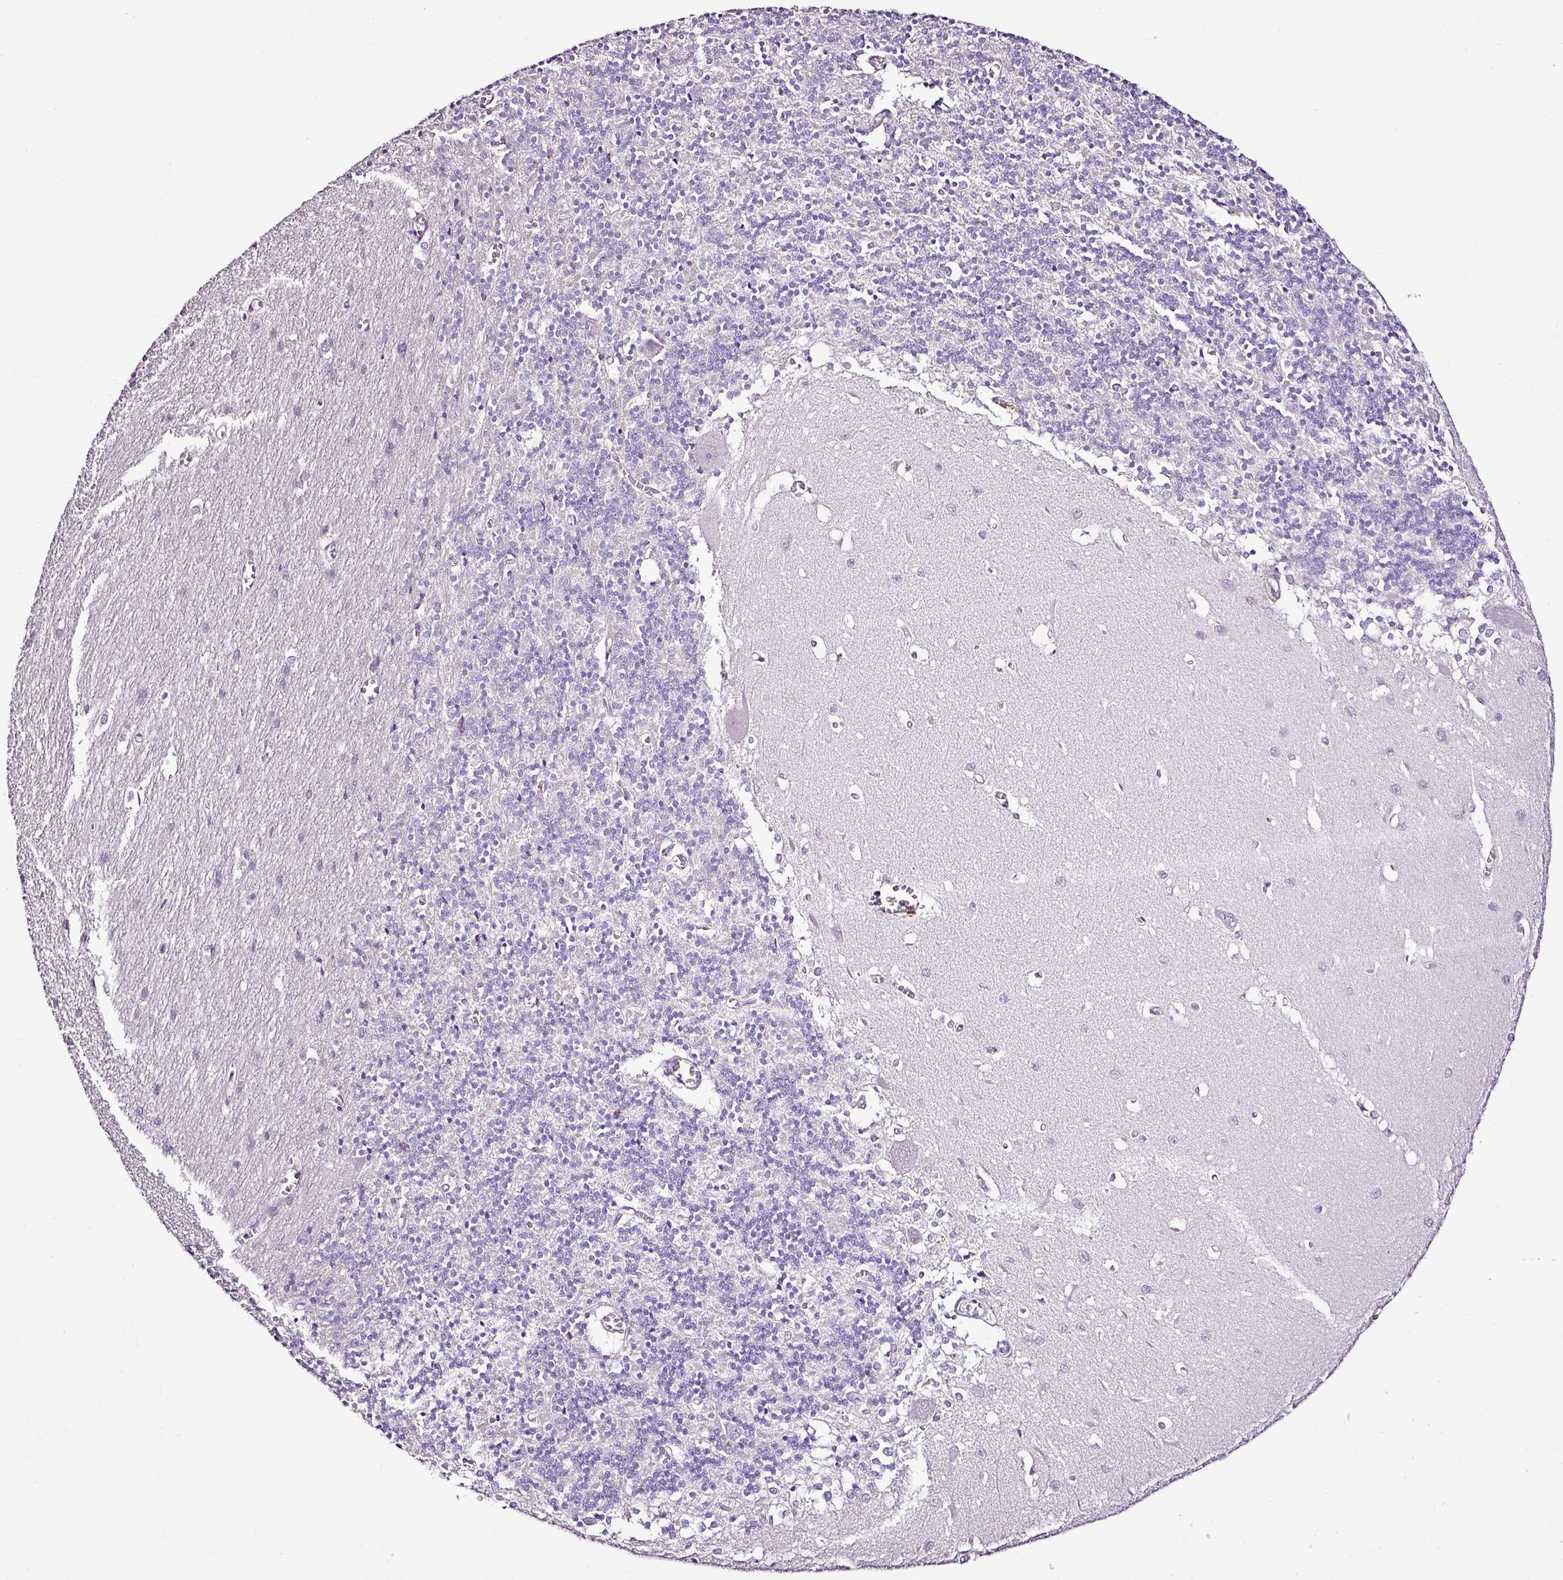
{"staining": {"intensity": "negative", "quantity": "none", "location": "none"}, "tissue": "cerebellum", "cell_type": "Cells in granular layer", "image_type": "normal", "snomed": [{"axis": "morphology", "description": "Normal tissue, NOS"}, {"axis": "topography", "description": "Cerebellum"}], "caption": "Cells in granular layer show no significant staining in unremarkable cerebellum. (DAB immunohistochemistry visualized using brightfield microscopy, high magnification).", "gene": "ESR1", "patient": {"sex": "male", "age": 37}}